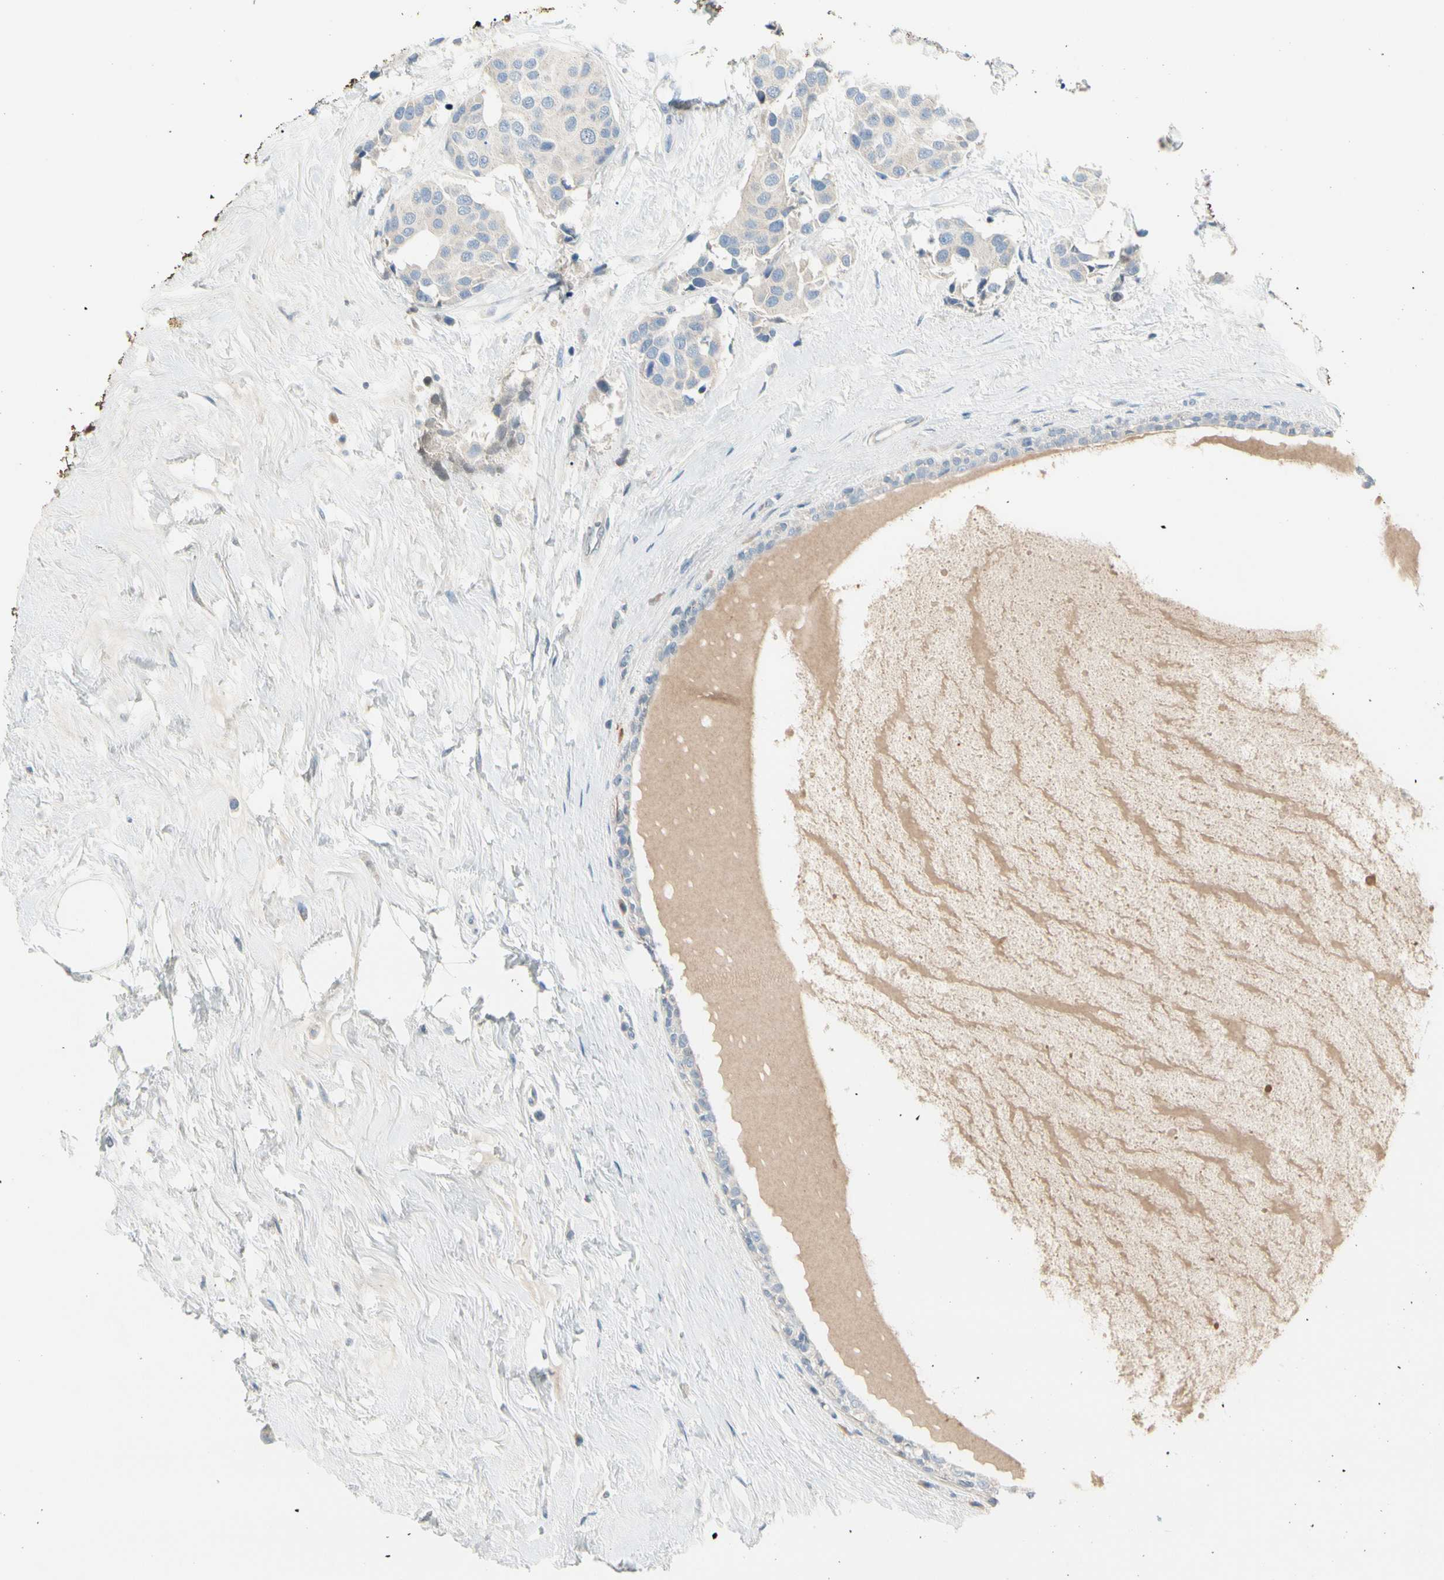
{"staining": {"intensity": "negative", "quantity": "none", "location": "none"}, "tissue": "breast cancer", "cell_type": "Tumor cells", "image_type": "cancer", "snomed": [{"axis": "morphology", "description": "Normal tissue, NOS"}, {"axis": "morphology", "description": "Duct carcinoma"}, {"axis": "topography", "description": "Breast"}], "caption": "Human invasive ductal carcinoma (breast) stained for a protein using immunohistochemistry (IHC) demonstrates no expression in tumor cells.", "gene": "SLC6A15", "patient": {"sex": "female", "age": 39}}